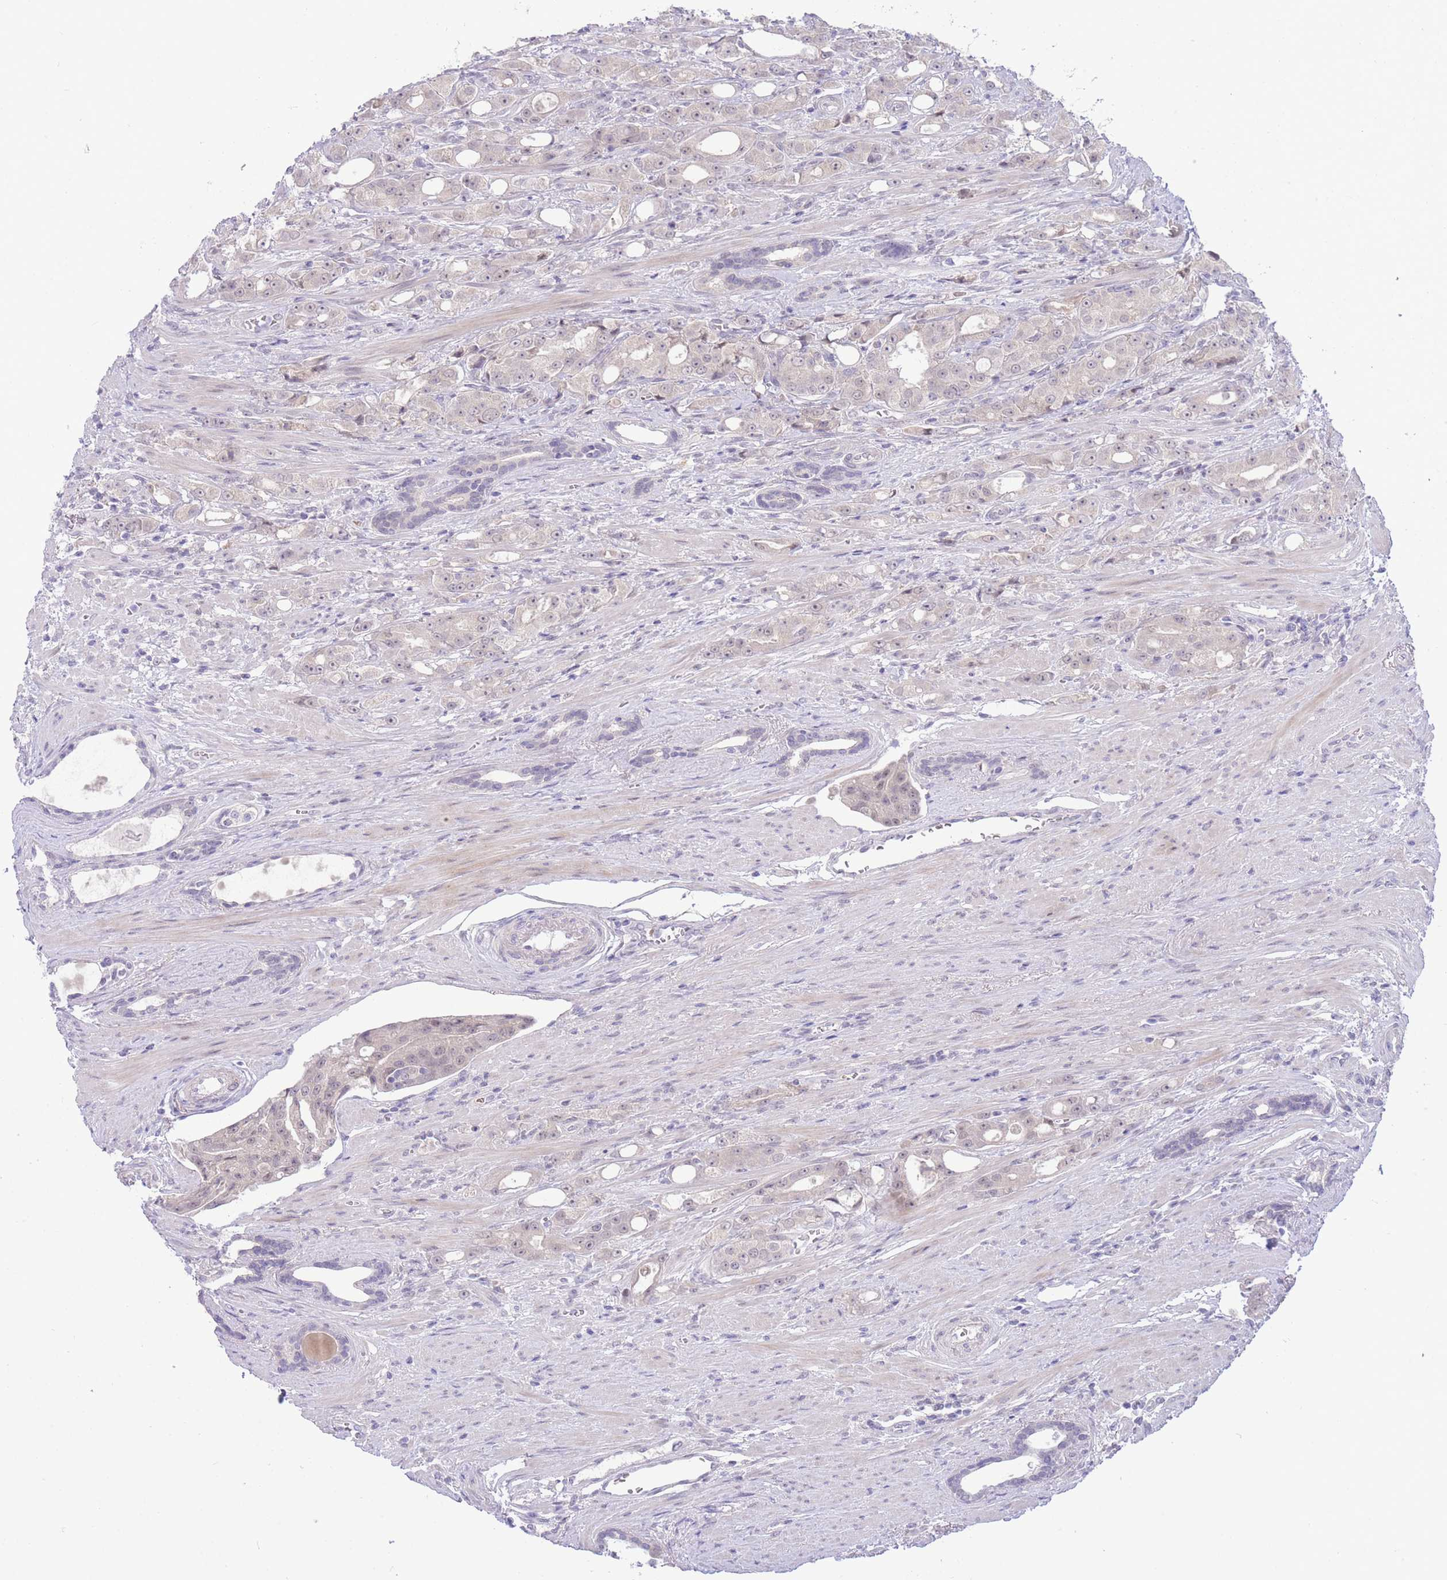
{"staining": {"intensity": "weak", "quantity": ">75%", "location": "nuclear"}, "tissue": "prostate cancer", "cell_type": "Tumor cells", "image_type": "cancer", "snomed": [{"axis": "morphology", "description": "Adenocarcinoma, High grade"}, {"axis": "topography", "description": "Prostate"}], "caption": "Weak nuclear staining is seen in about >75% of tumor cells in prostate cancer (high-grade adenocarcinoma). Using DAB (brown) and hematoxylin (blue) stains, captured at high magnification using brightfield microscopy.", "gene": "FBXO46", "patient": {"sex": "male", "age": 69}}